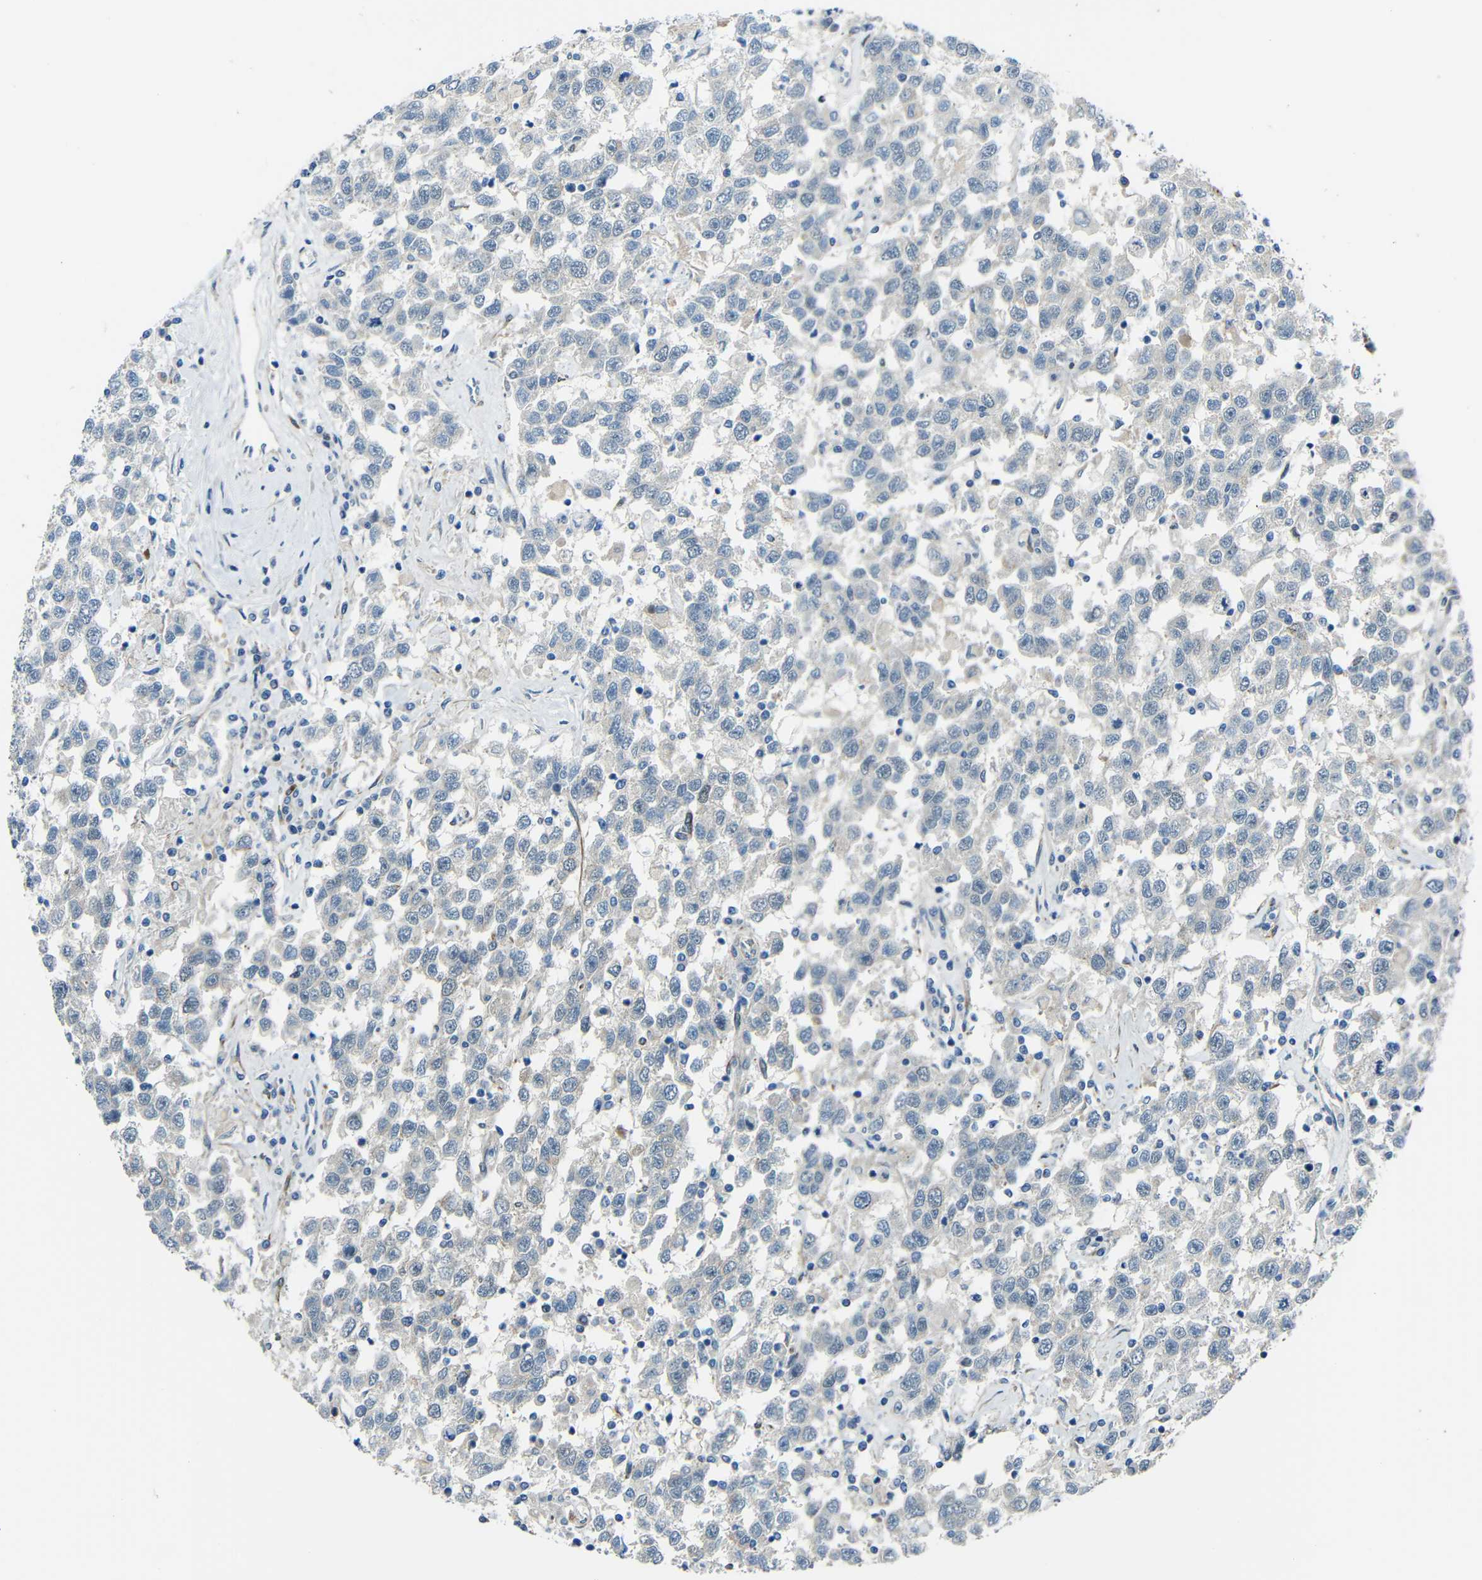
{"staining": {"intensity": "negative", "quantity": "none", "location": "none"}, "tissue": "testis cancer", "cell_type": "Tumor cells", "image_type": "cancer", "snomed": [{"axis": "morphology", "description": "Seminoma, NOS"}, {"axis": "topography", "description": "Testis"}], "caption": "An immunohistochemistry micrograph of testis seminoma is shown. There is no staining in tumor cells of testis seminoma.", "gene": "DCLK1", "patient": {"sex": "male", "age": 41}}